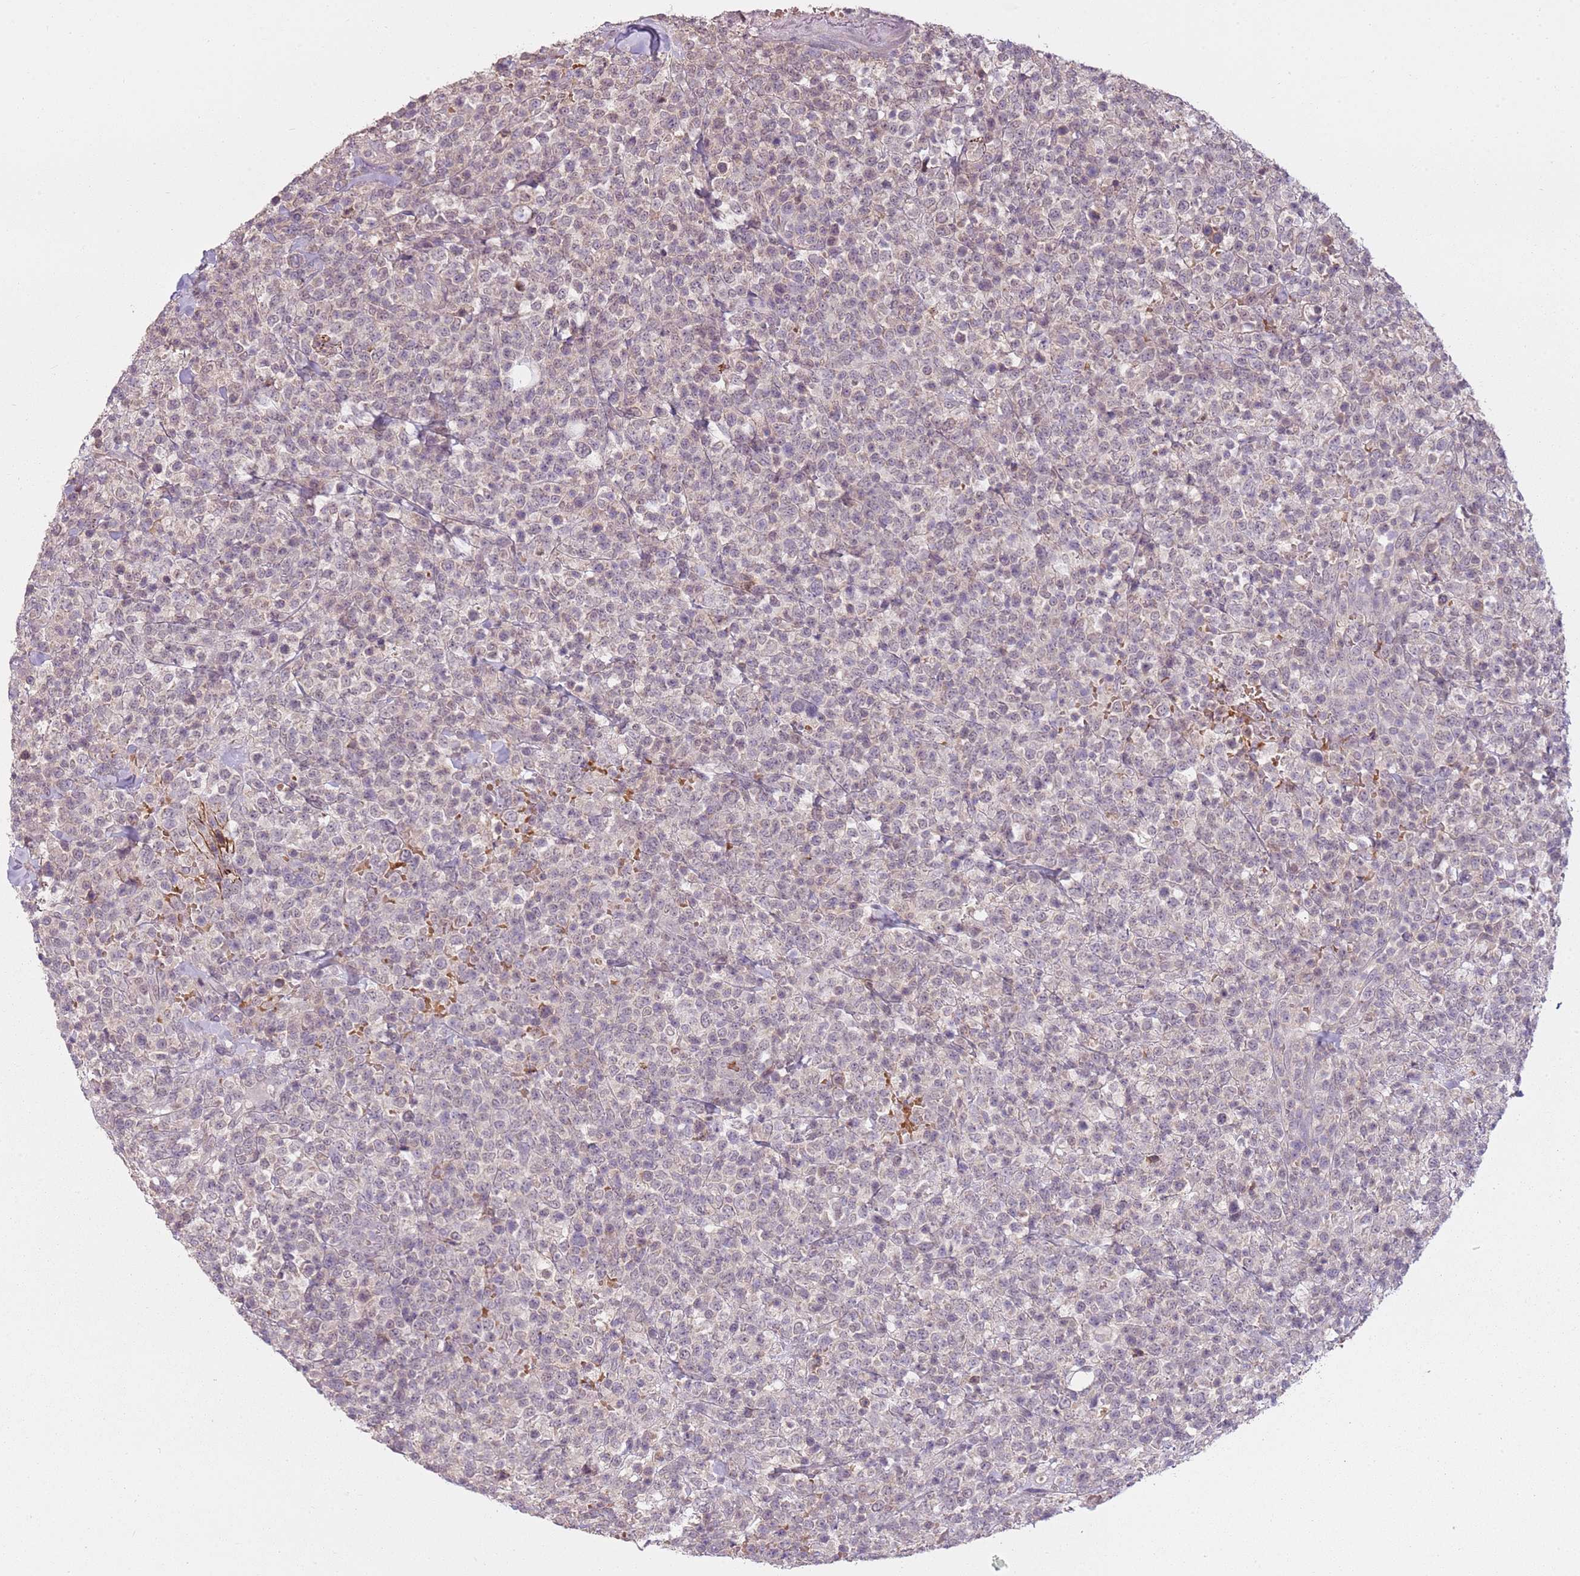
{"staining": {"intensity": "weak", "quantity": "<25%", "location": "cytoplasmic/membranous"}, "tissue": "lymphoma", "cell_type": "Tumor cells", "image_type": "cancer", "snomed": [{"axis": "morphology", "description": "Malignant lymphoma, non-Hodgkin's type, High grade"}, {"axis": "topography", "description": "Colon"}], "caption": "DAB (3,3'-diaminobenzidine) immunohistochemical staining of human lymphoma demonstrates no significant expression in tumor cells.", "gene": "TEKT4", "patient": {"sex": "female", "age": 53}}